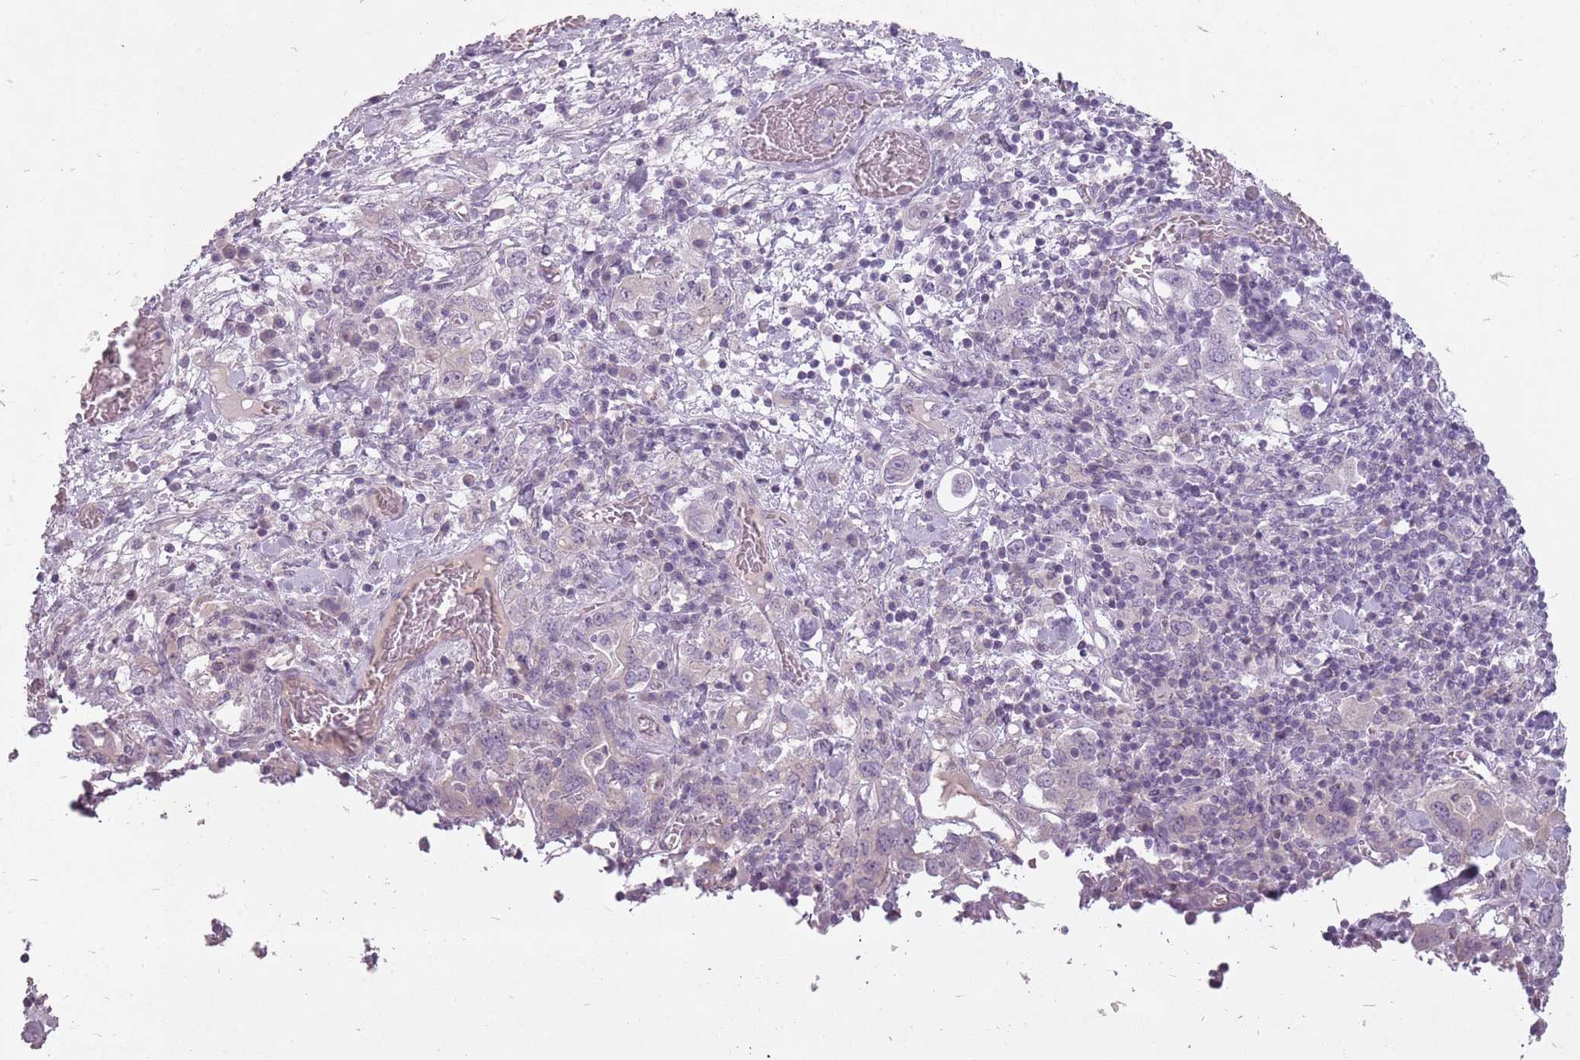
{"staining": {"intensity": "negative", "quantity": "none", "location": "none"}, "tissue": "stomach cancer", "cell_type": "Tumor cells", "image_type": "cancer", "snomed": [{"axis": "morphology", "description": "Adenocarcinoma, NOS"}, {"axis": "topography", "description": "Stomach, upper"}, {"axis": "topography", "description": "Stomach"}], "caption": "Stomach cancer was stained to show a protein in brown. There is no significant staining in tumor cells.", "gene": "FAM43B", "patient": {"sex": "male", "age": 62}}